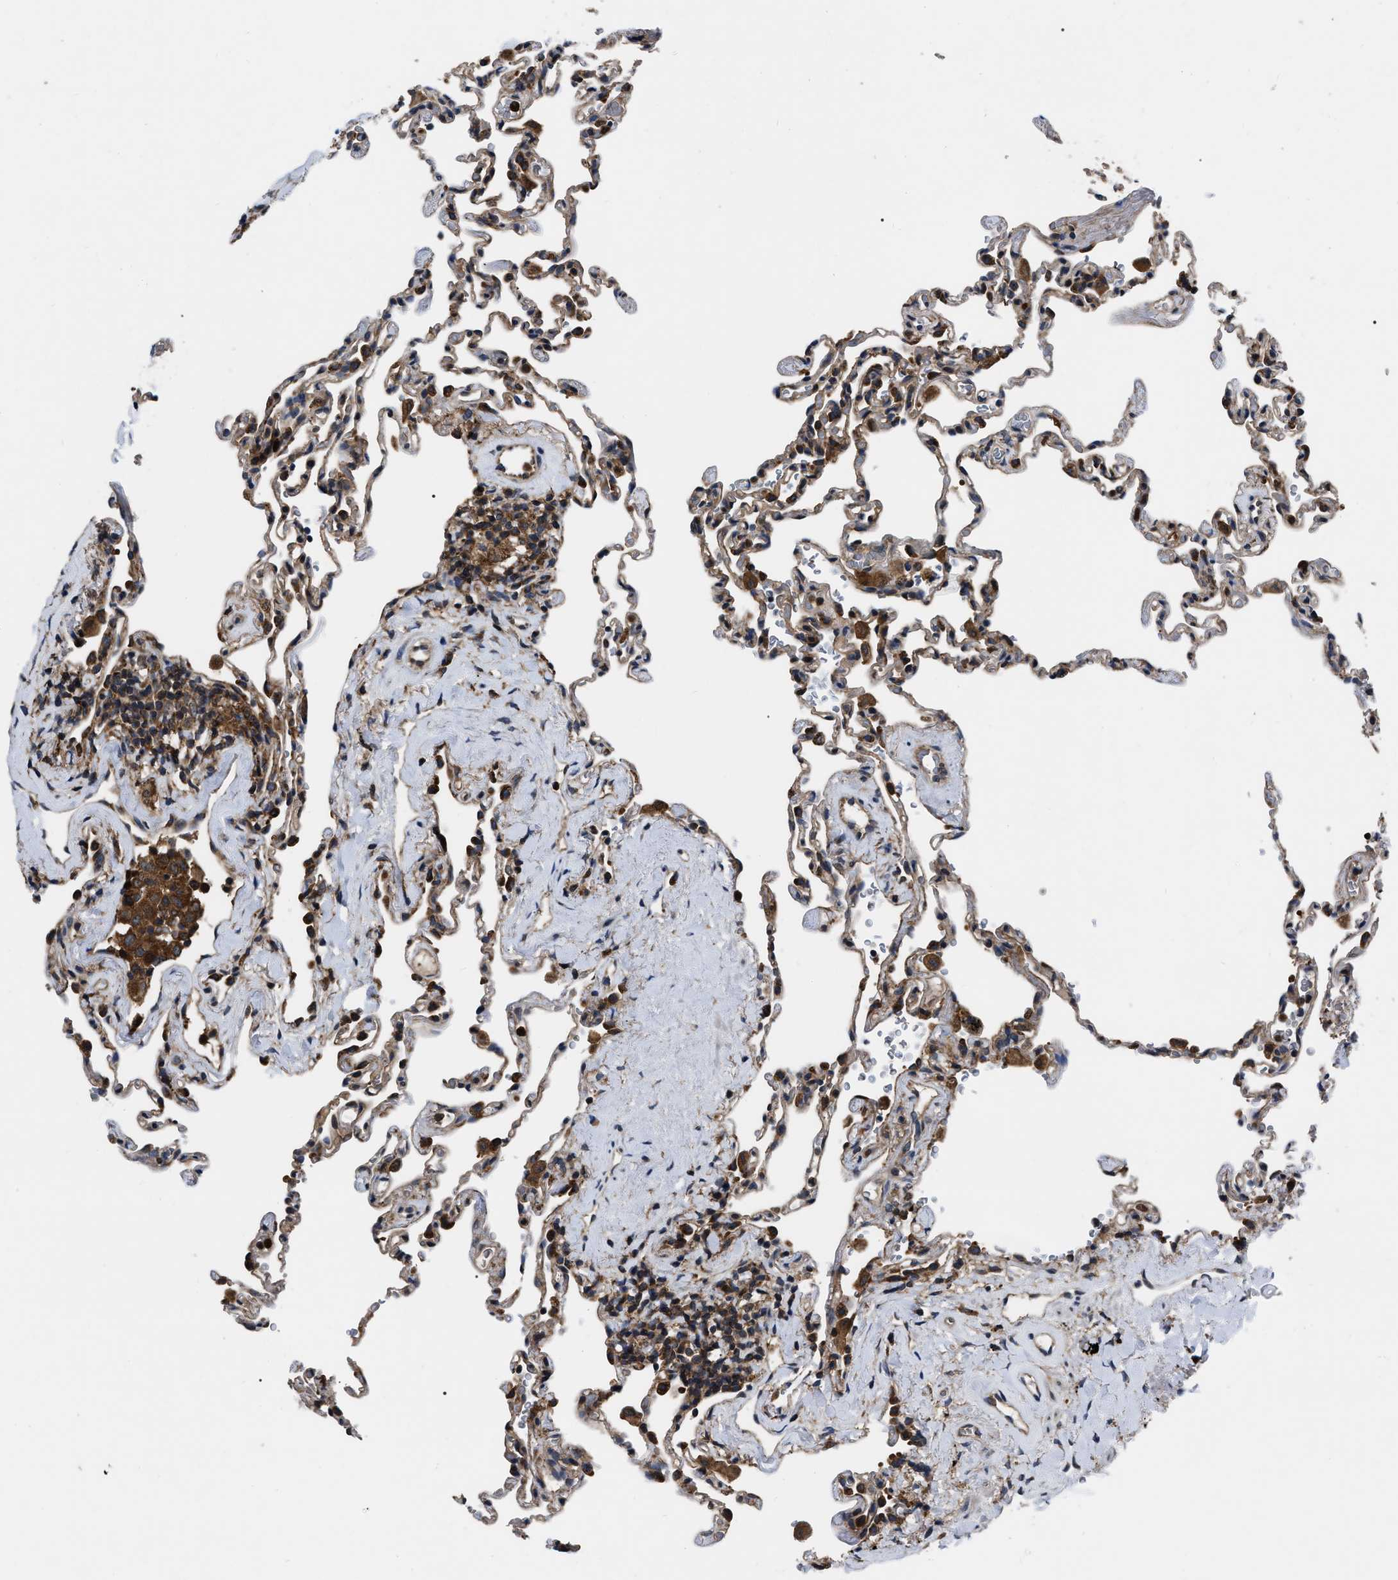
{"staining": {"intensity": "moderate", "quantity": "<25%", "location": "cytoplasmic/membranous"}, "tissue": "lung", "cell_type": "Alveolar cells", "image_type": "normal", "snomed": [{"axis": "morphology", "description": "Normal tissue, NOS"}, {"axis": "topography", "description": "Lung"}], "caption": "Moderate cytoplasmic/membranous expression is identified in about <25% of alveolar cells in unremarkable lung. The staining was performed using DAB, with brown indicating positive protein expression. Nuclei are stained blue with hematoxylin.", "gene": "GET4", "patient": {"sex": "male", "age": 59}}